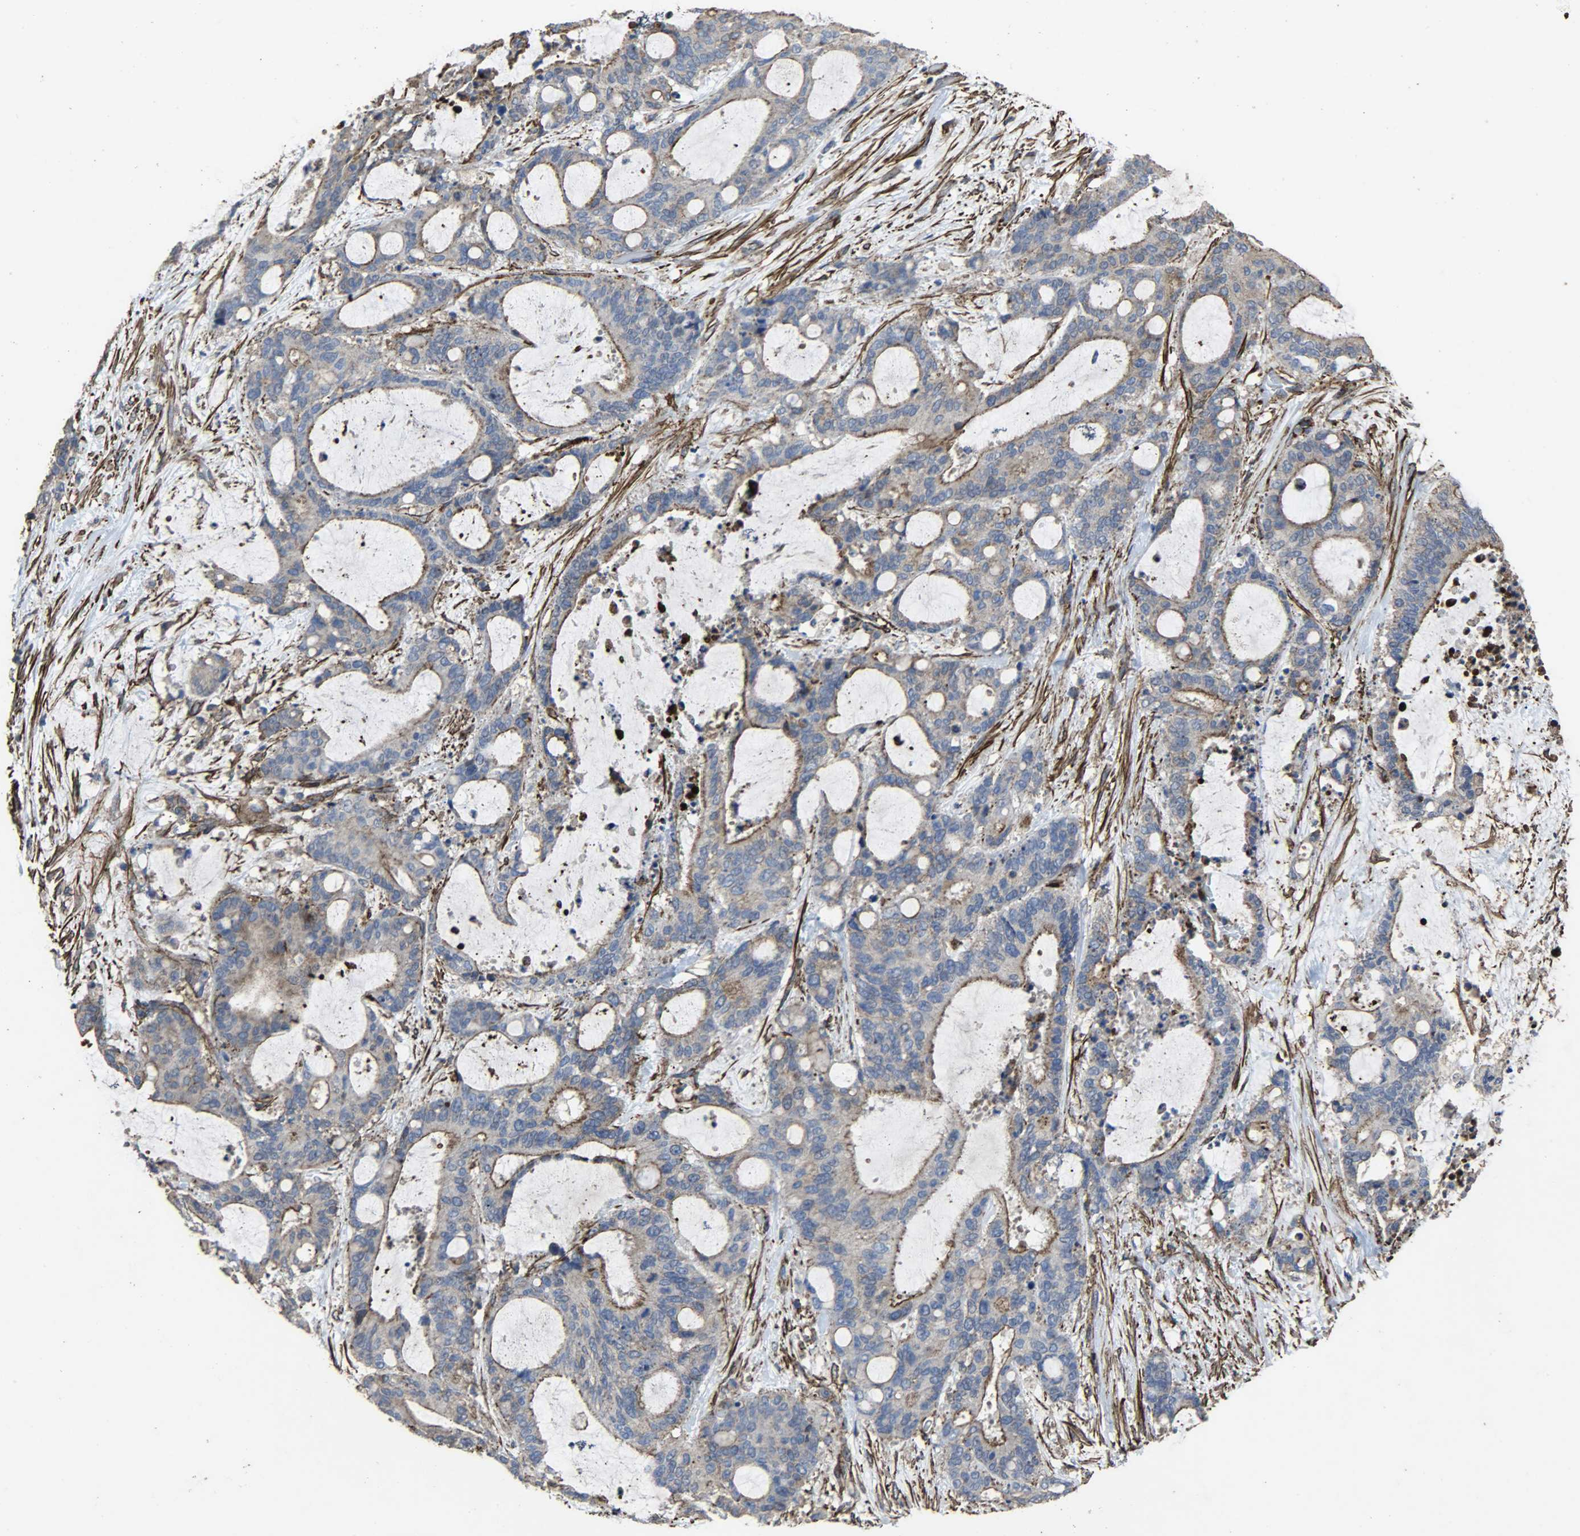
{"staining": {"intensity": "negative", "quantity": "none", "location": "none"}, "tissue": "liver cancer", "cell_type": "Tumor cells", "image_type": "cancer", "snomed": [{"axis": "morphology", "description": "Cholangiocarcinoma"}, {"axis": "topography", "description": "Liver"}], "caption": "The image demonstrates no staining of tumor cells in liver cholangiocarcinoma.", "gene": "TPM4", "patient": {"sex": "female", "age": 73}}